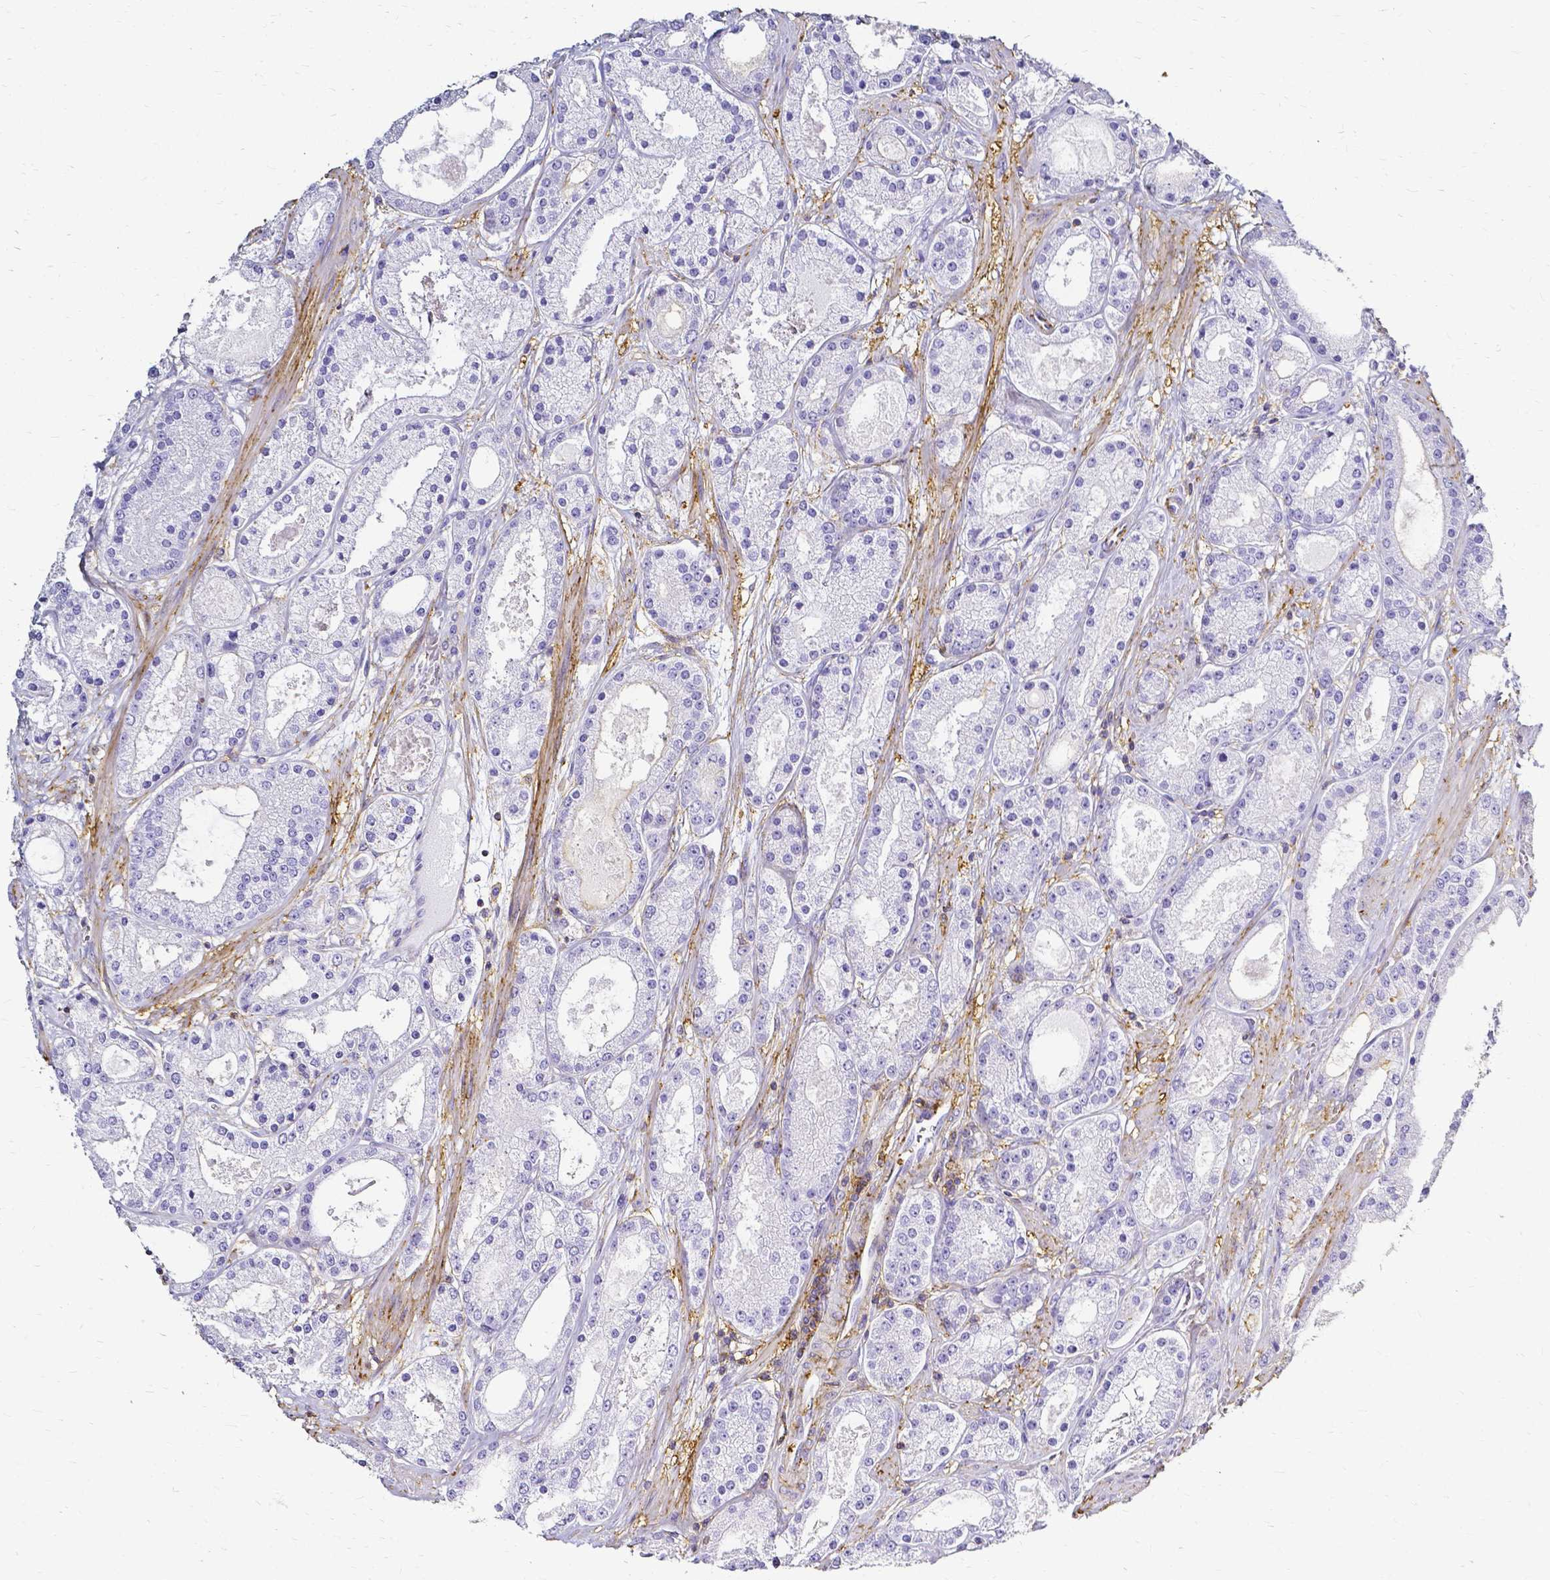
{"staining": {"intensity": "negative", "quantity": "none", "location": "none"}, "tissue": "prostate cancer", "cell_type": "Tumor cells", "image_type": "cancer", "snomed": [{"axis": "morphology", "description": "Adenocarcinoma, High grade"}, {"axis": "topography", "description": "Prostate"}], "caption": "An immunohistochemistry micrograph of prostate adenocarcinoma (high-grade) is shown. There is no staining in tumor cells of prostate adenocarcinoma (high-grade). (Stains: DAB (3,3'-diaminobenzidine) immunohistochemistry (IHC) with hematoxylin counter stain, Microscopy: brightfield microscopy at high magnification).", "gene": "HSPA12A", "patient": {"sex": "male", "age": 67}}